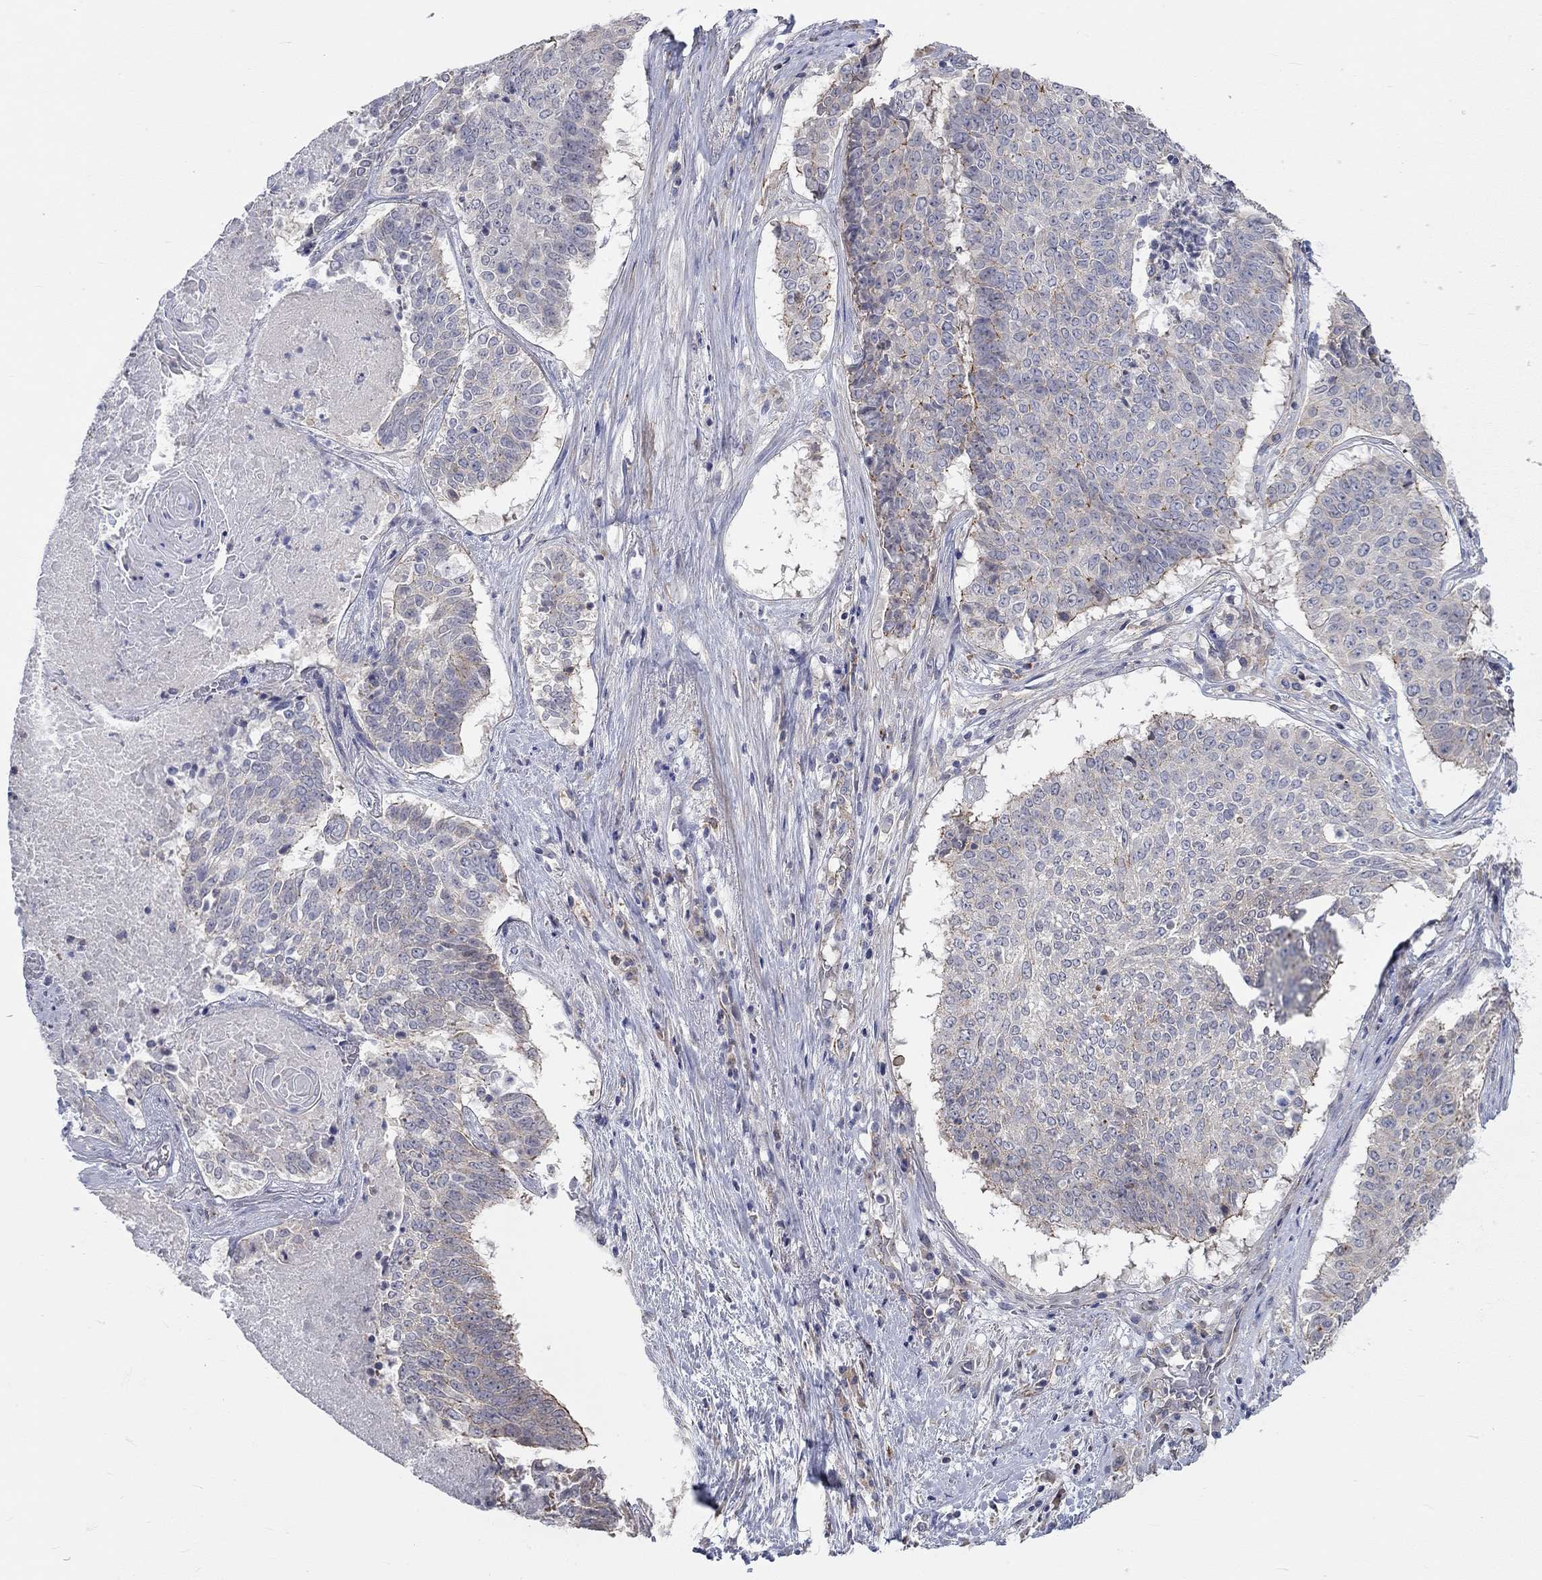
{"staining": {"intensity": "strong", "quantity": "<25%", "location": "cytoplasmic/membranous"}, "tissue": "lung cancer", "cell_type": "Tumor cells", "image_type": "cancer", "snomed": [{"axis": "morphology", "description": "Squamous cell carcinoma, NOS"}, {"axis": "topography", "description": "Lung"}], "caption": "Tumor cells display medium levels of strong cytoplasmic/membranous staining in approximately <25% of cells in human lung cancer.", "gene": "PCDHGA10", "patient": {"sex": "male", "age": 64}}